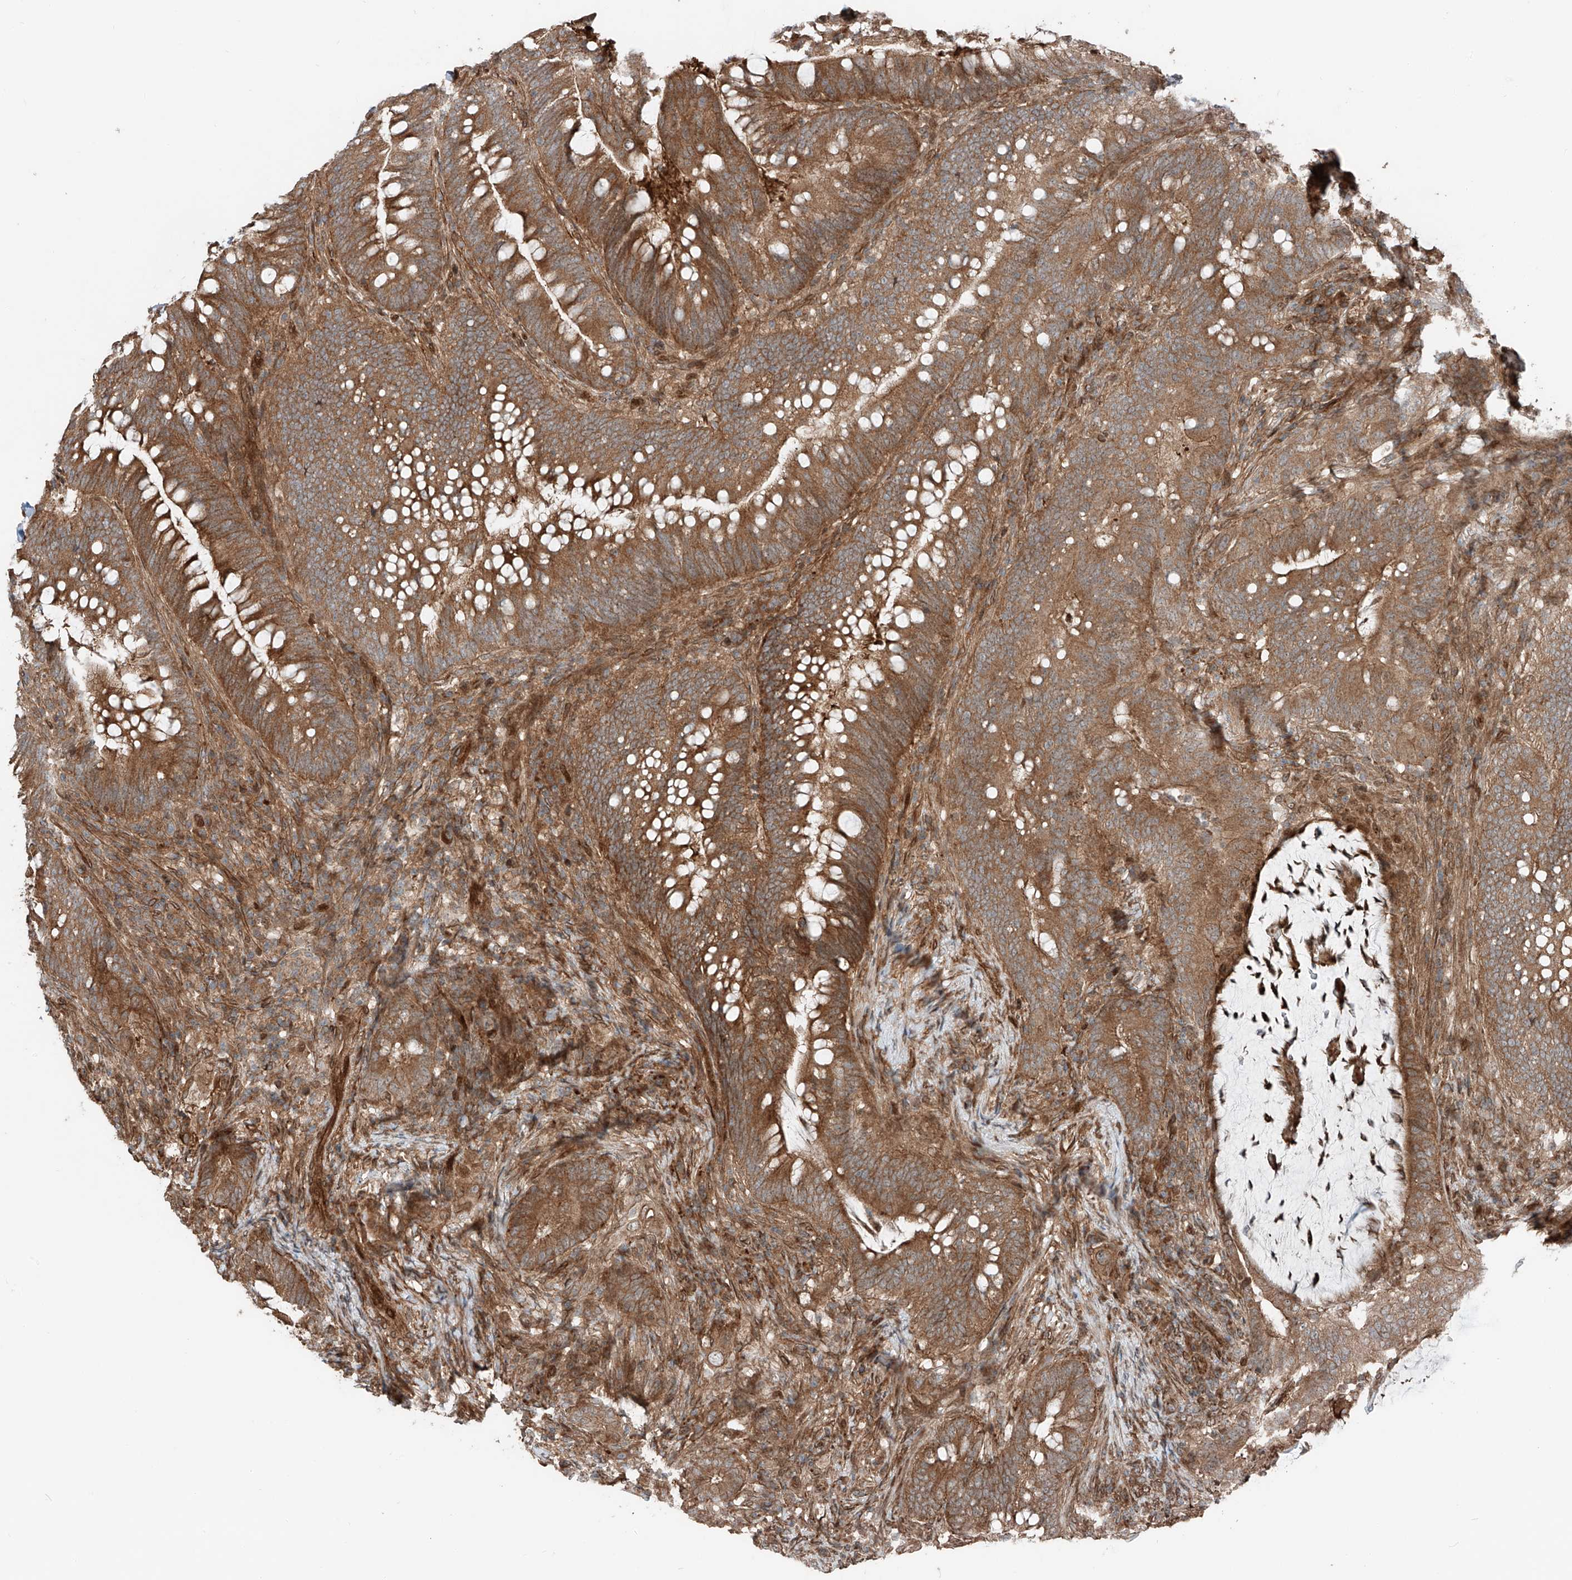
{"staining": {"intensity": "moderate", "quantity": ">75%", "location": "cytoplasmic/membranous"}, "tissue": "colorectal cancer", "cell_type": "Tumor cells", "image_type": "cancer", "snomed": [{"axis": "morphology", "description": "Adenocarcinoma, NOS"}, {"axis": "topography", "description": "Colon"}], "caption": "A high-resolution histopathology image shows immunohistochemistry staining of adenocarcinoma (colorectal), which shows moderate cytoplasmic/membranous positivity in about >75% of tumor cells.", "gene": "CEP162", "patient": {"sex": "female", "age": 66}}